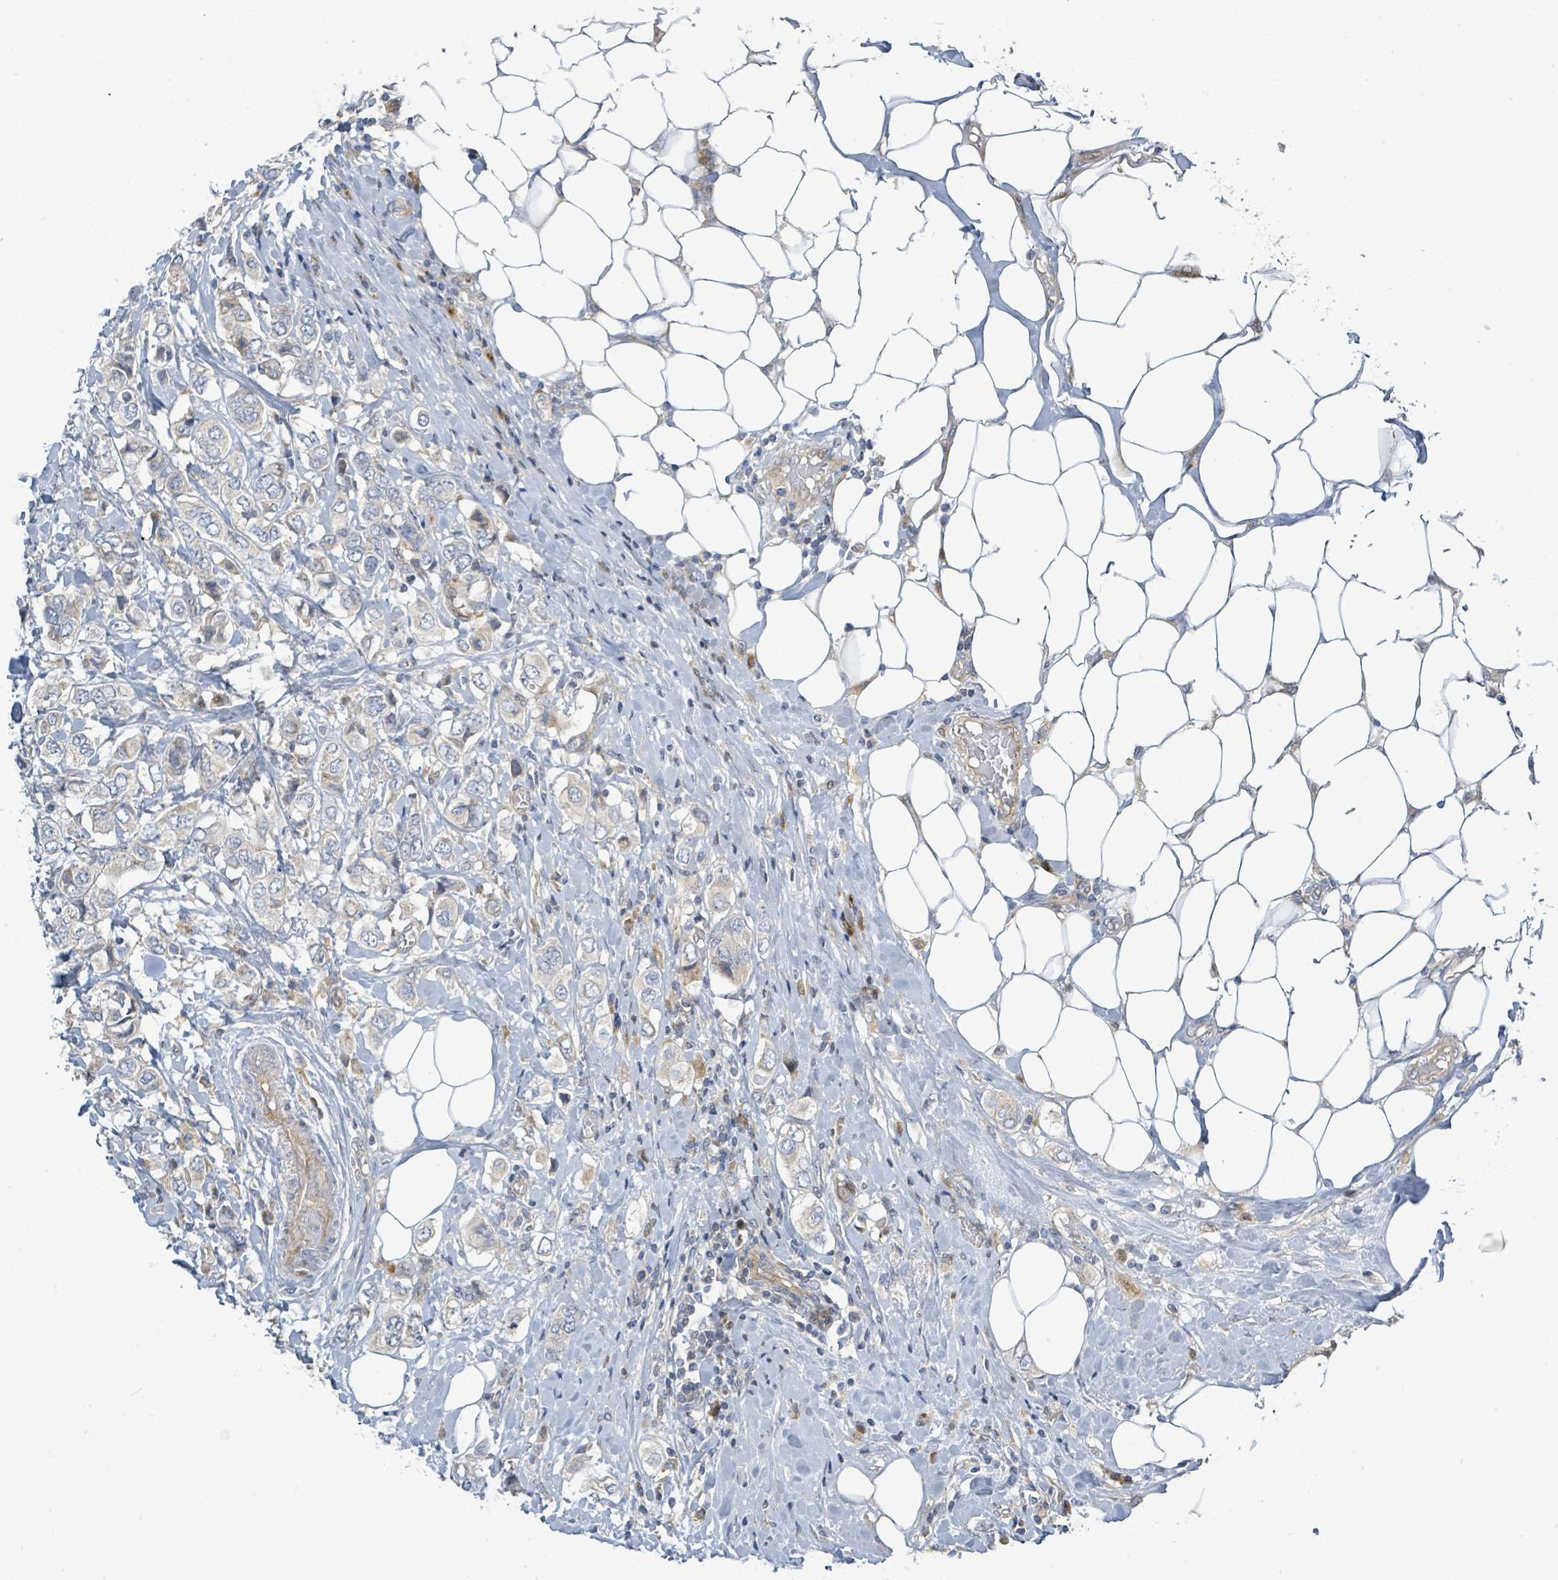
{"staining": {"intensity": "negative", "quantity": "none", "location": "none"}, "tissue": "breast cancer", "cell_type": "Tumor cells", "image_type": "cancer", "snomed": [{"axis": "morphology", "description": "Lobular carcinoma"}, {"axis": "topography", "description": "Breast"}], "caption": "Photomicrograph shows no significant protein positivity in tumor cells of breast cancer.", "gene": "CFAP210", "patient": {"sex": "female", "age": 51}}